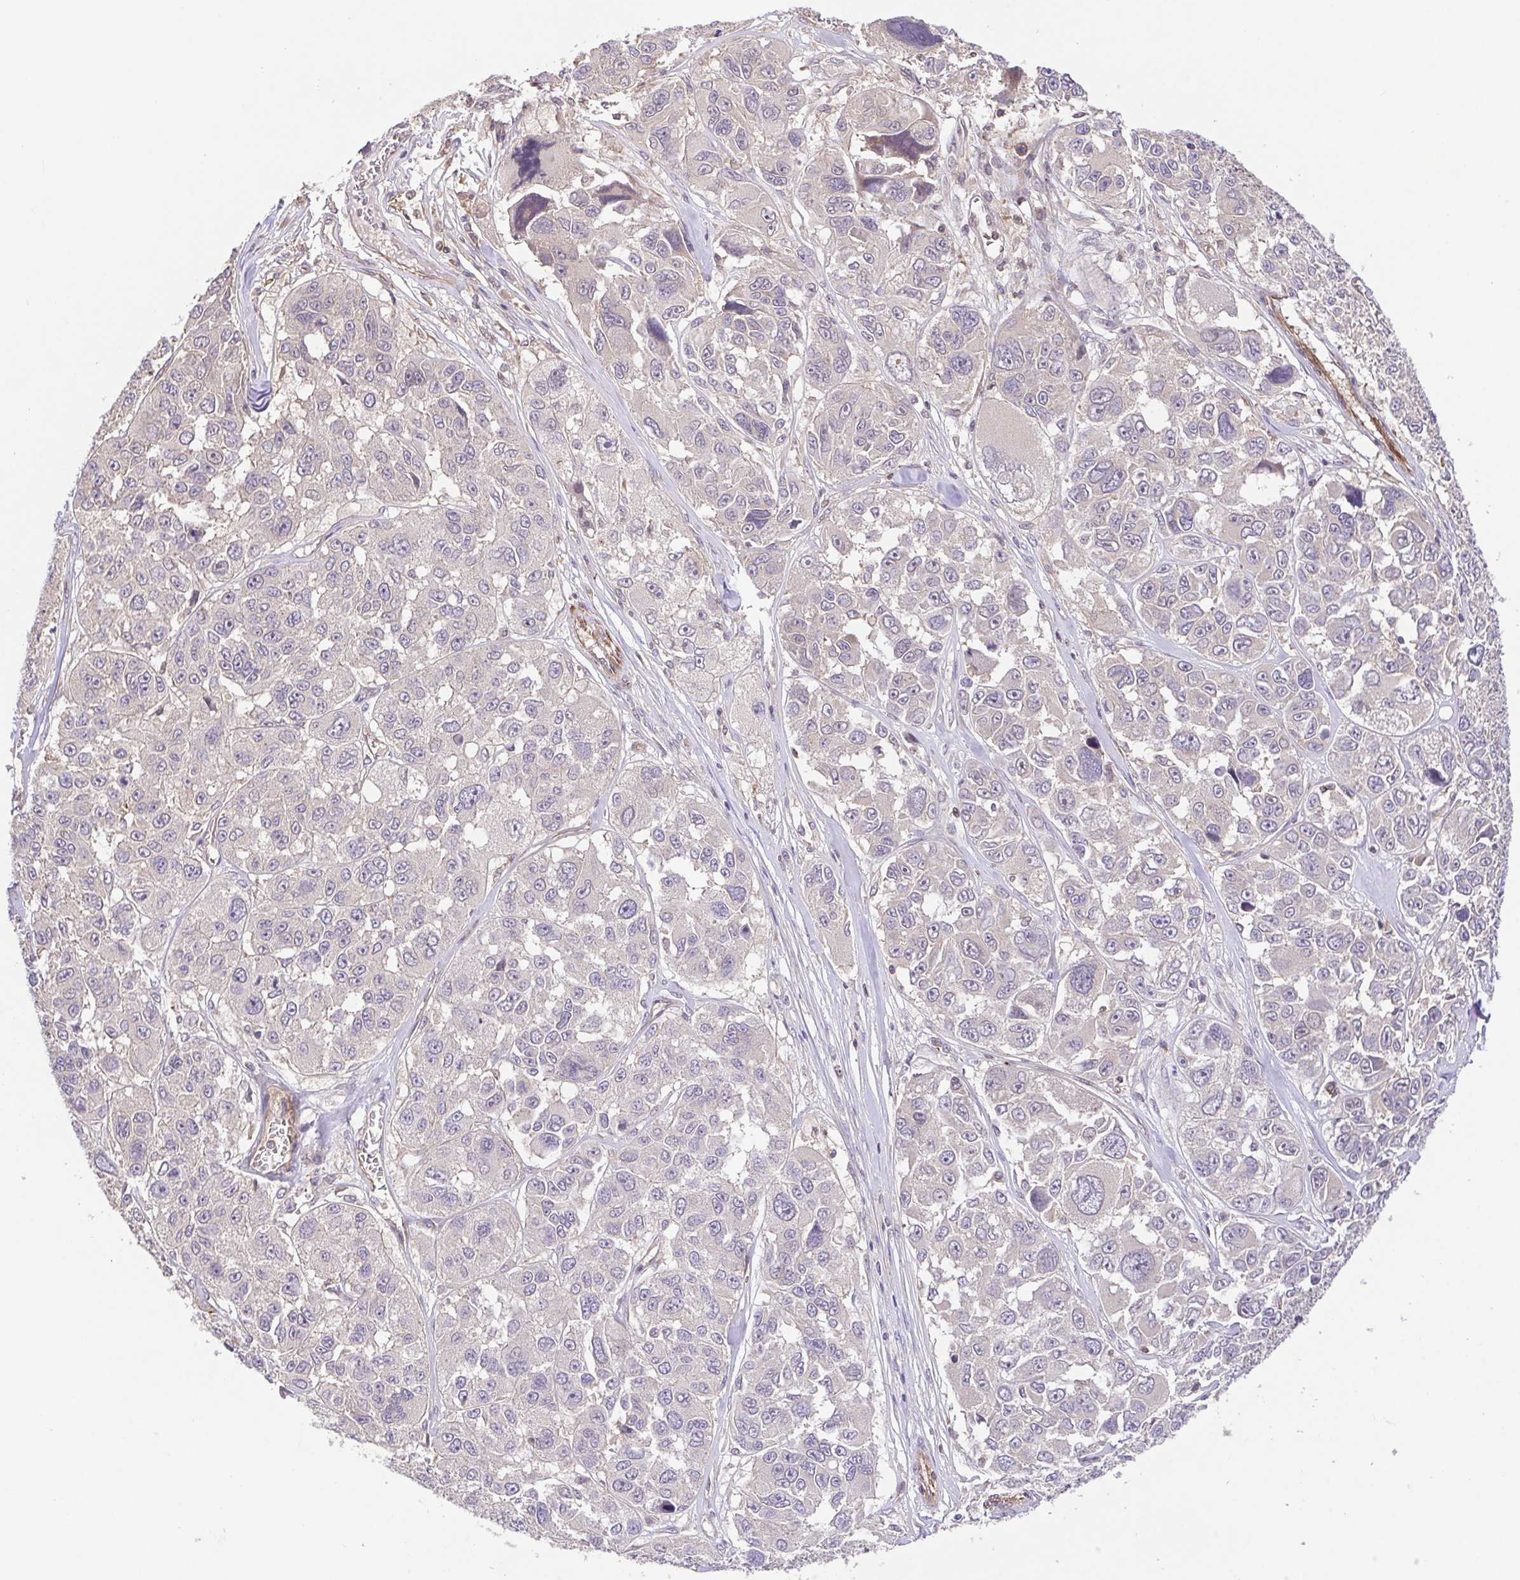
{"staining": {"intensity": "negative", "quantity": "none", "location": "none"}, "tissue": "melanoma", "cell_type": "Tumor cells", "image_type": "cancer", "snomed": [{"axis": "morphology", "description": "Malignant melanoma, NOS"}, {"axis": "topography", "description": "Skin"}], "caption": "Immunohistochemistry micrograph of neoplastic tissue: human melanoma stained with DAB (3,3'-diaminobenzidine) demonstrates no significant protein staining in tumor cells.", "gene": "IDE", "patient": {"sex": "female", "age": 66}}